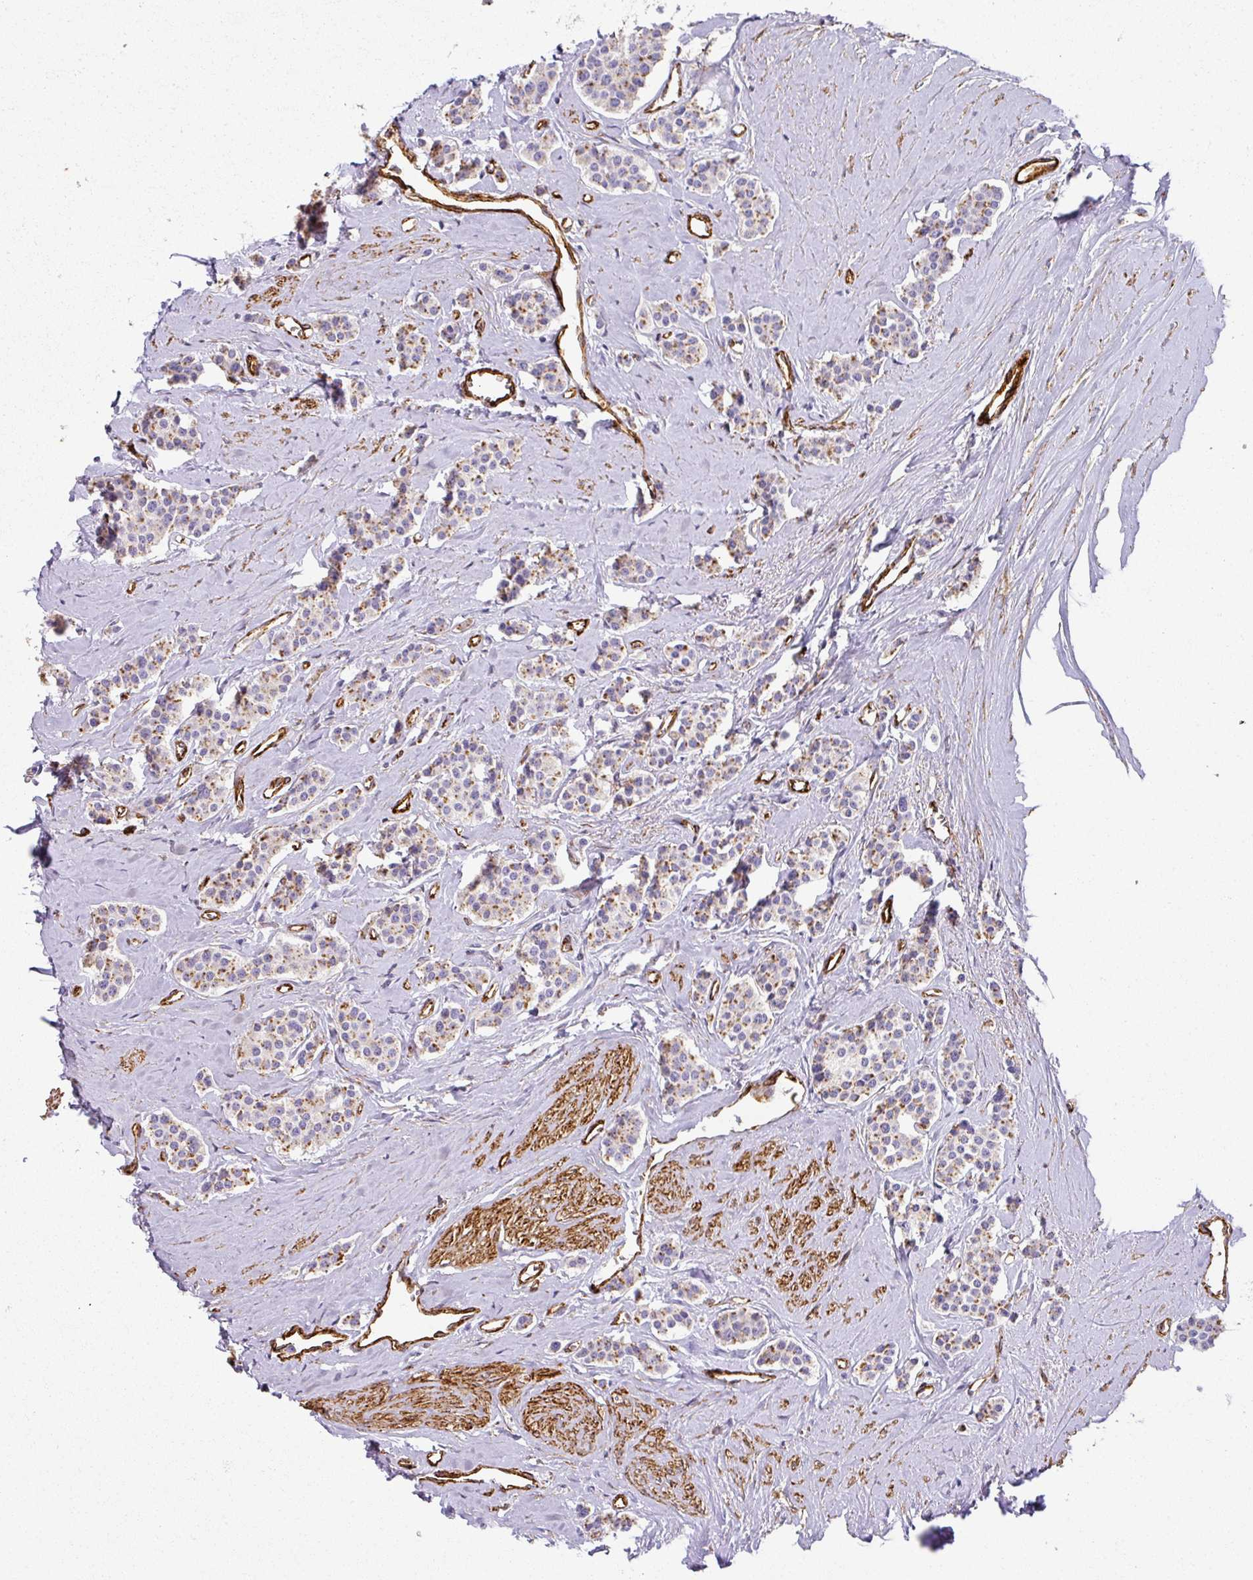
{"staining": {"intensity": "moderate", "quantity": "25%-75%", "location": "cytoplasmic/membranous"}, "tissue": "carcinoid", "cell_type": "Tumor cells", "image_type": "cancer", "snomed": [{"axis": "morphology", "description": "Carcinoid, malignant, NOS"}, {"axis": "topography", "description": "Small intestine"}], "caption": "The histopathology image shows staining of malignant carcinoid, revealing moderate cytoplasmic/membranous protein staining (brown color) within tumor cells.", "gene": "SLC25A17", "patient": {"sex": "male", "age": 60}}